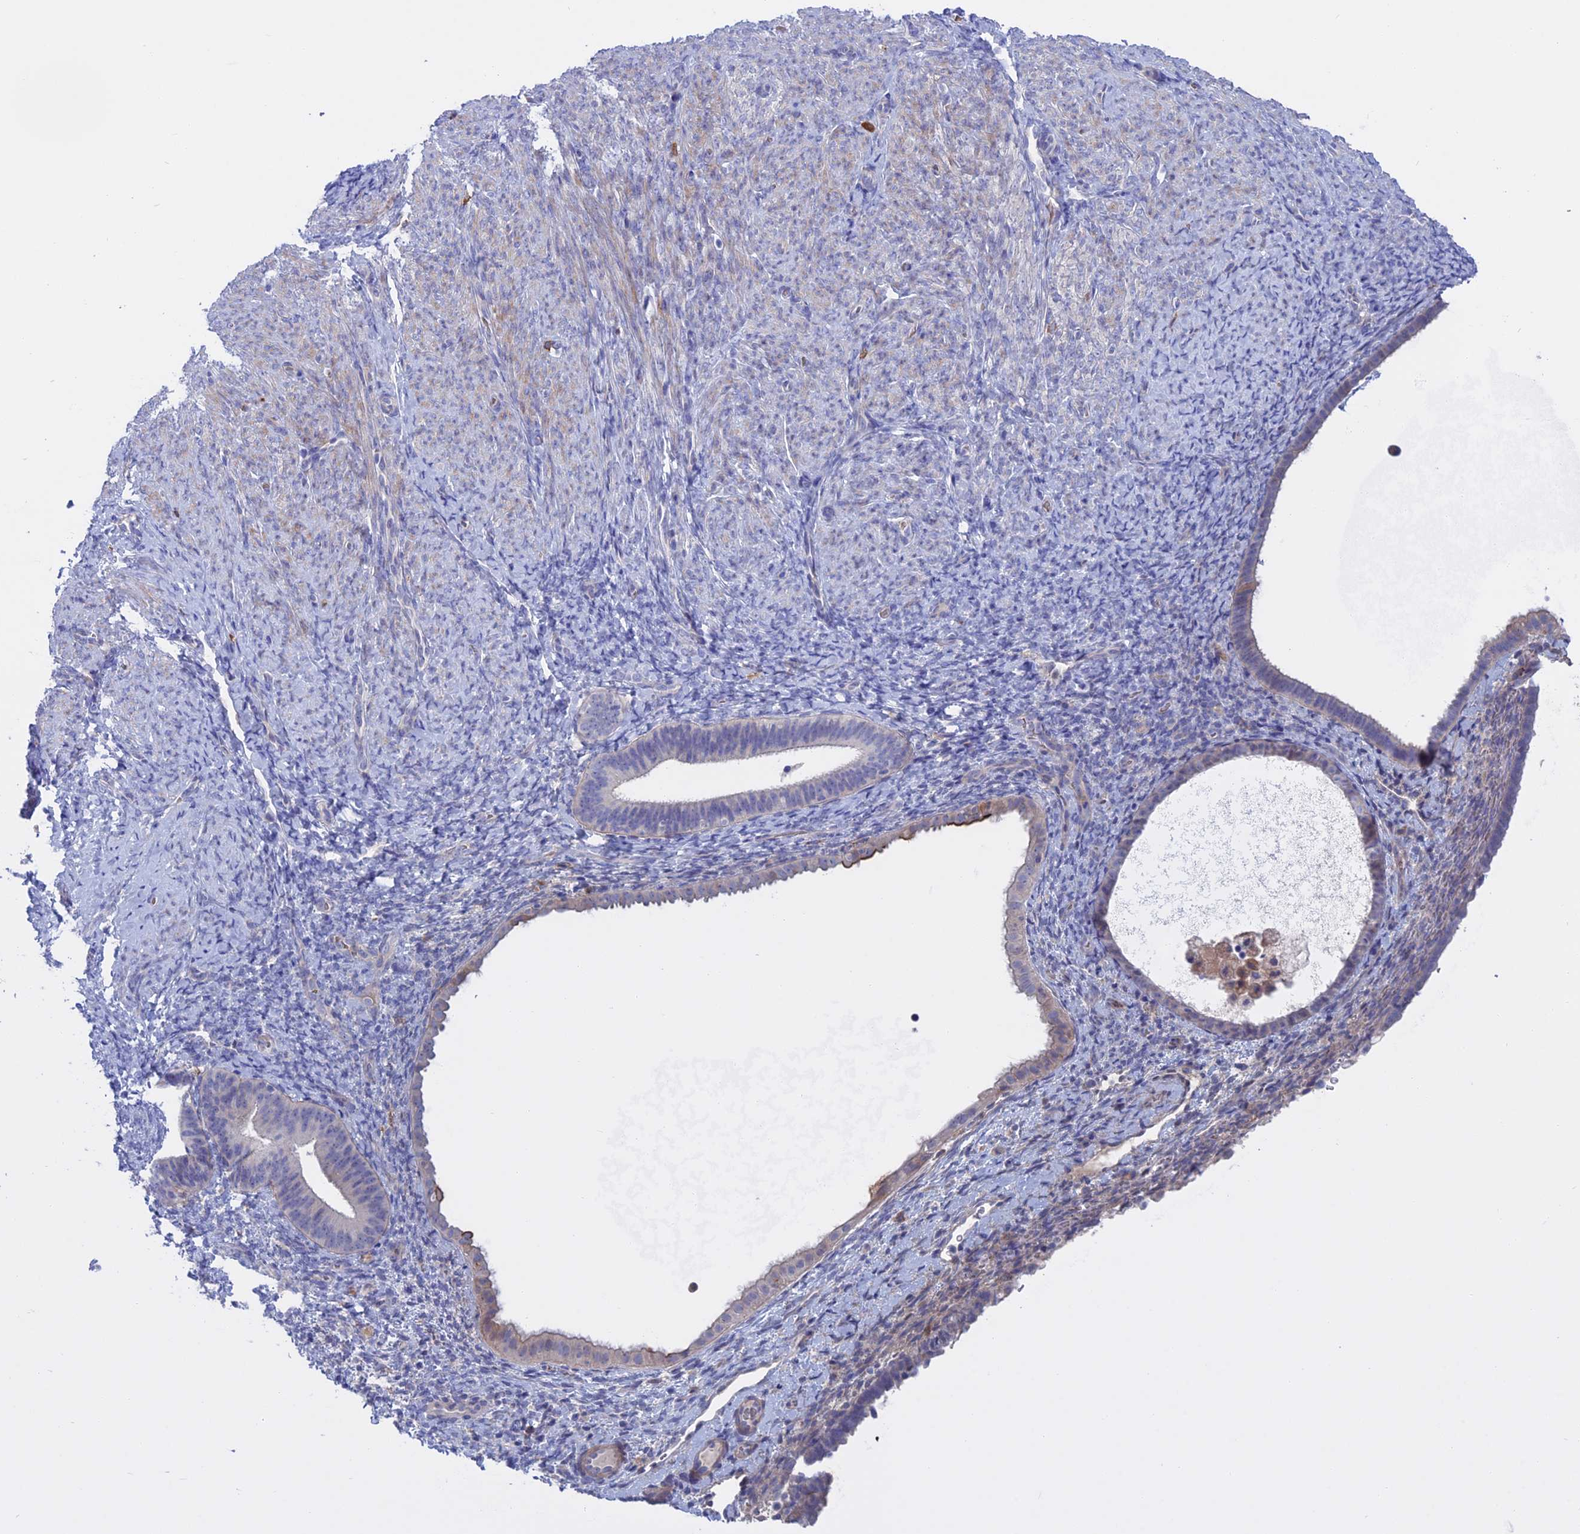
{"staining": {"intensity": "negative", "quantity": "none", "location": "none"}, "tissue": "endometrium", "cell_type": "Cells in endometrial stroma", "image_type": "normal", "snomed": [{"axis": "morphology", "description": "Normal tissue, NOS"}, {"axis": "topography", "description": "Endometrium"}], "caption": "The image shows no staining of cells in endometrial stroma in unremarkable endometrium. Nuclei are stained in blue.", "gene": "SLC2A6", "patient": {"sex": "female", "age": 65}}